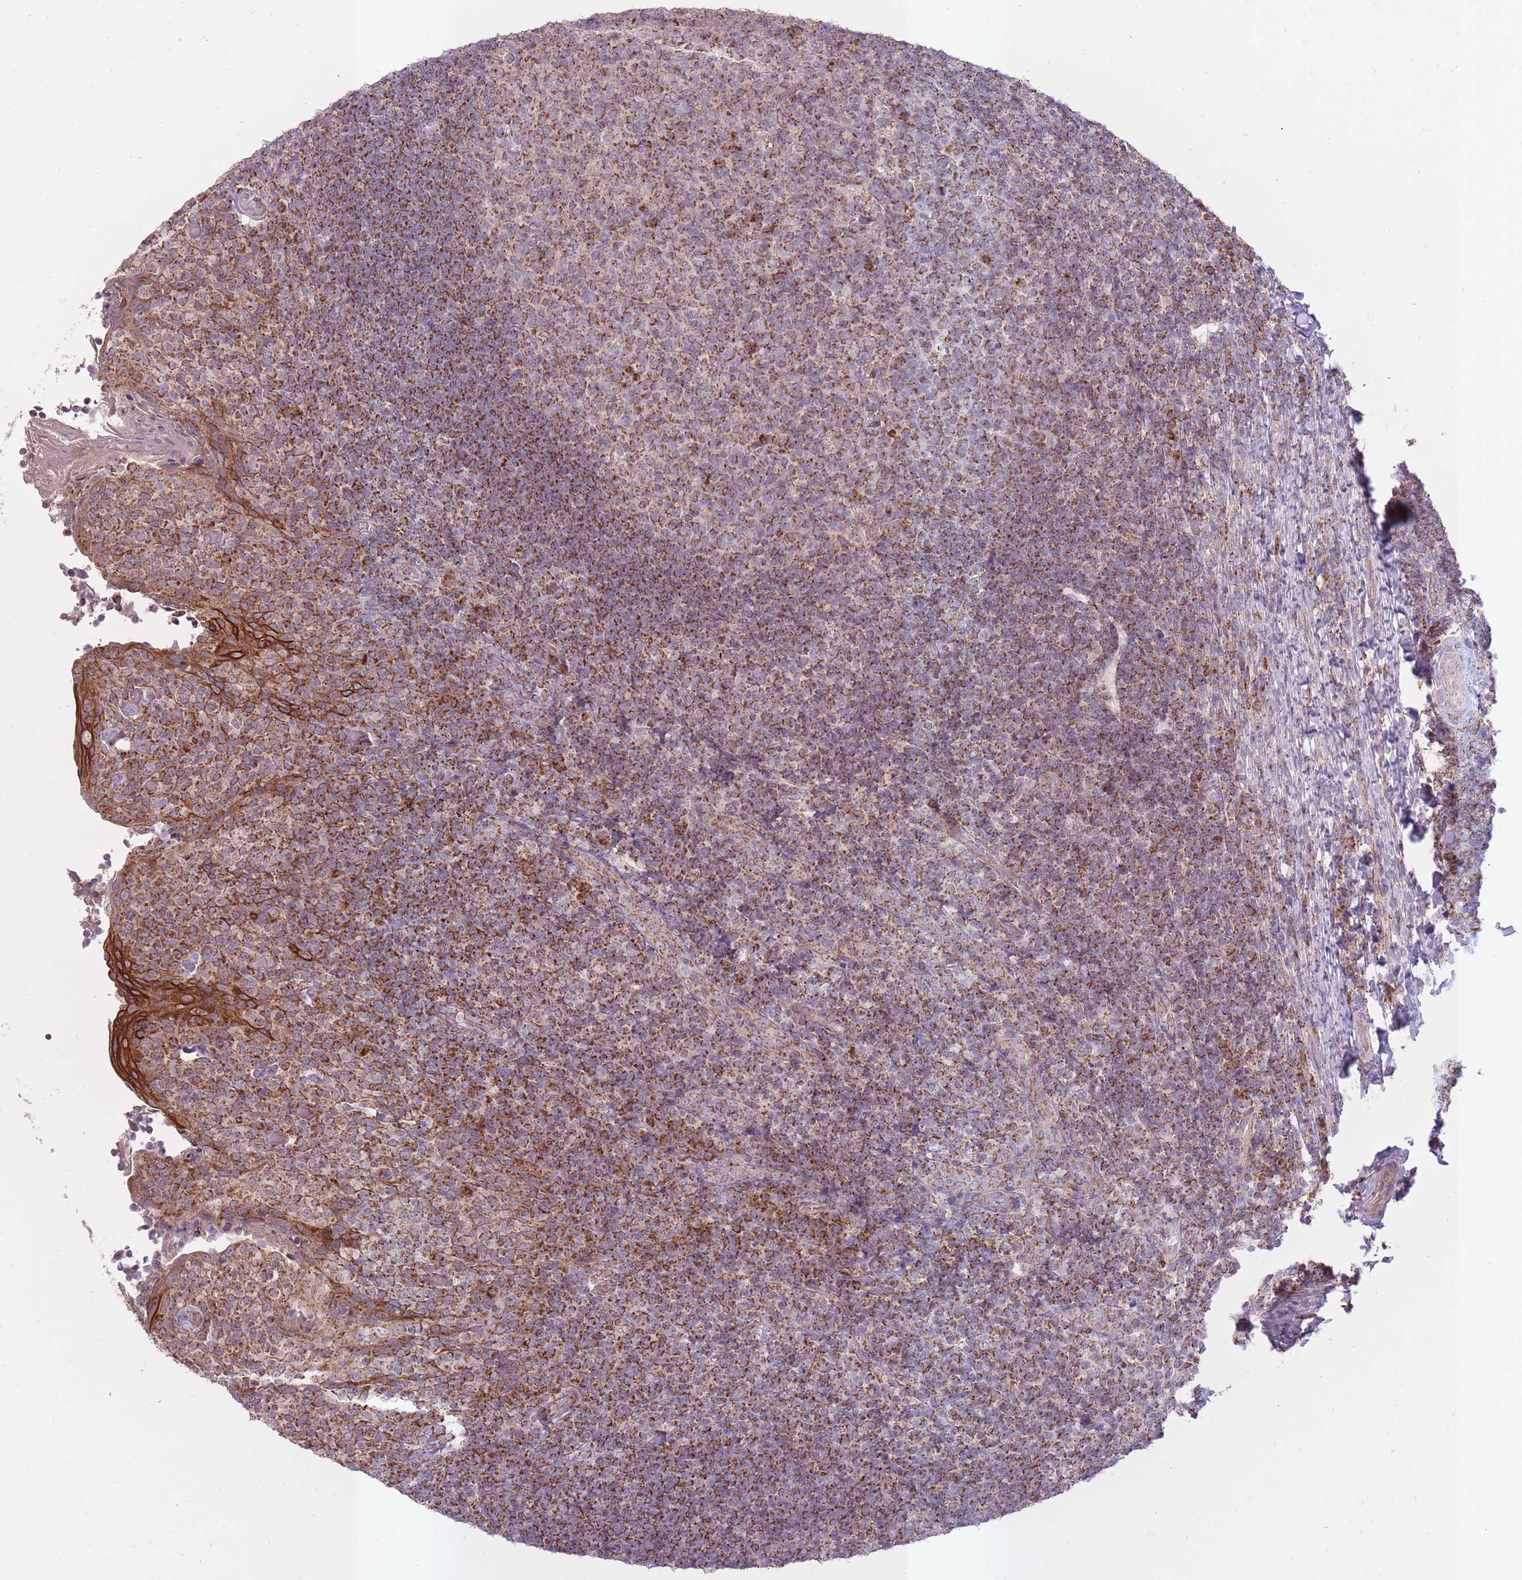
{"staining": {"intensity": "moderate", "quantity": ">75%", "location": "cytoplasmic/membranous"}, "tissue": "tonsil", "cell_type": "Germinal center cells", "image_type": "normal", "snomed": [{"axis": "morphology", "description": "Normal tissue, NOS"}, {"axis": "topography", "description": "Tonsil"}], "caption": "Protein staining of benign tonsil demonstrates moderate cytoplasmic/membranous staining in about >75% of germinal center cells.", "gene": "LIN7C", "patient": {"sex": "female", "age": 10}}